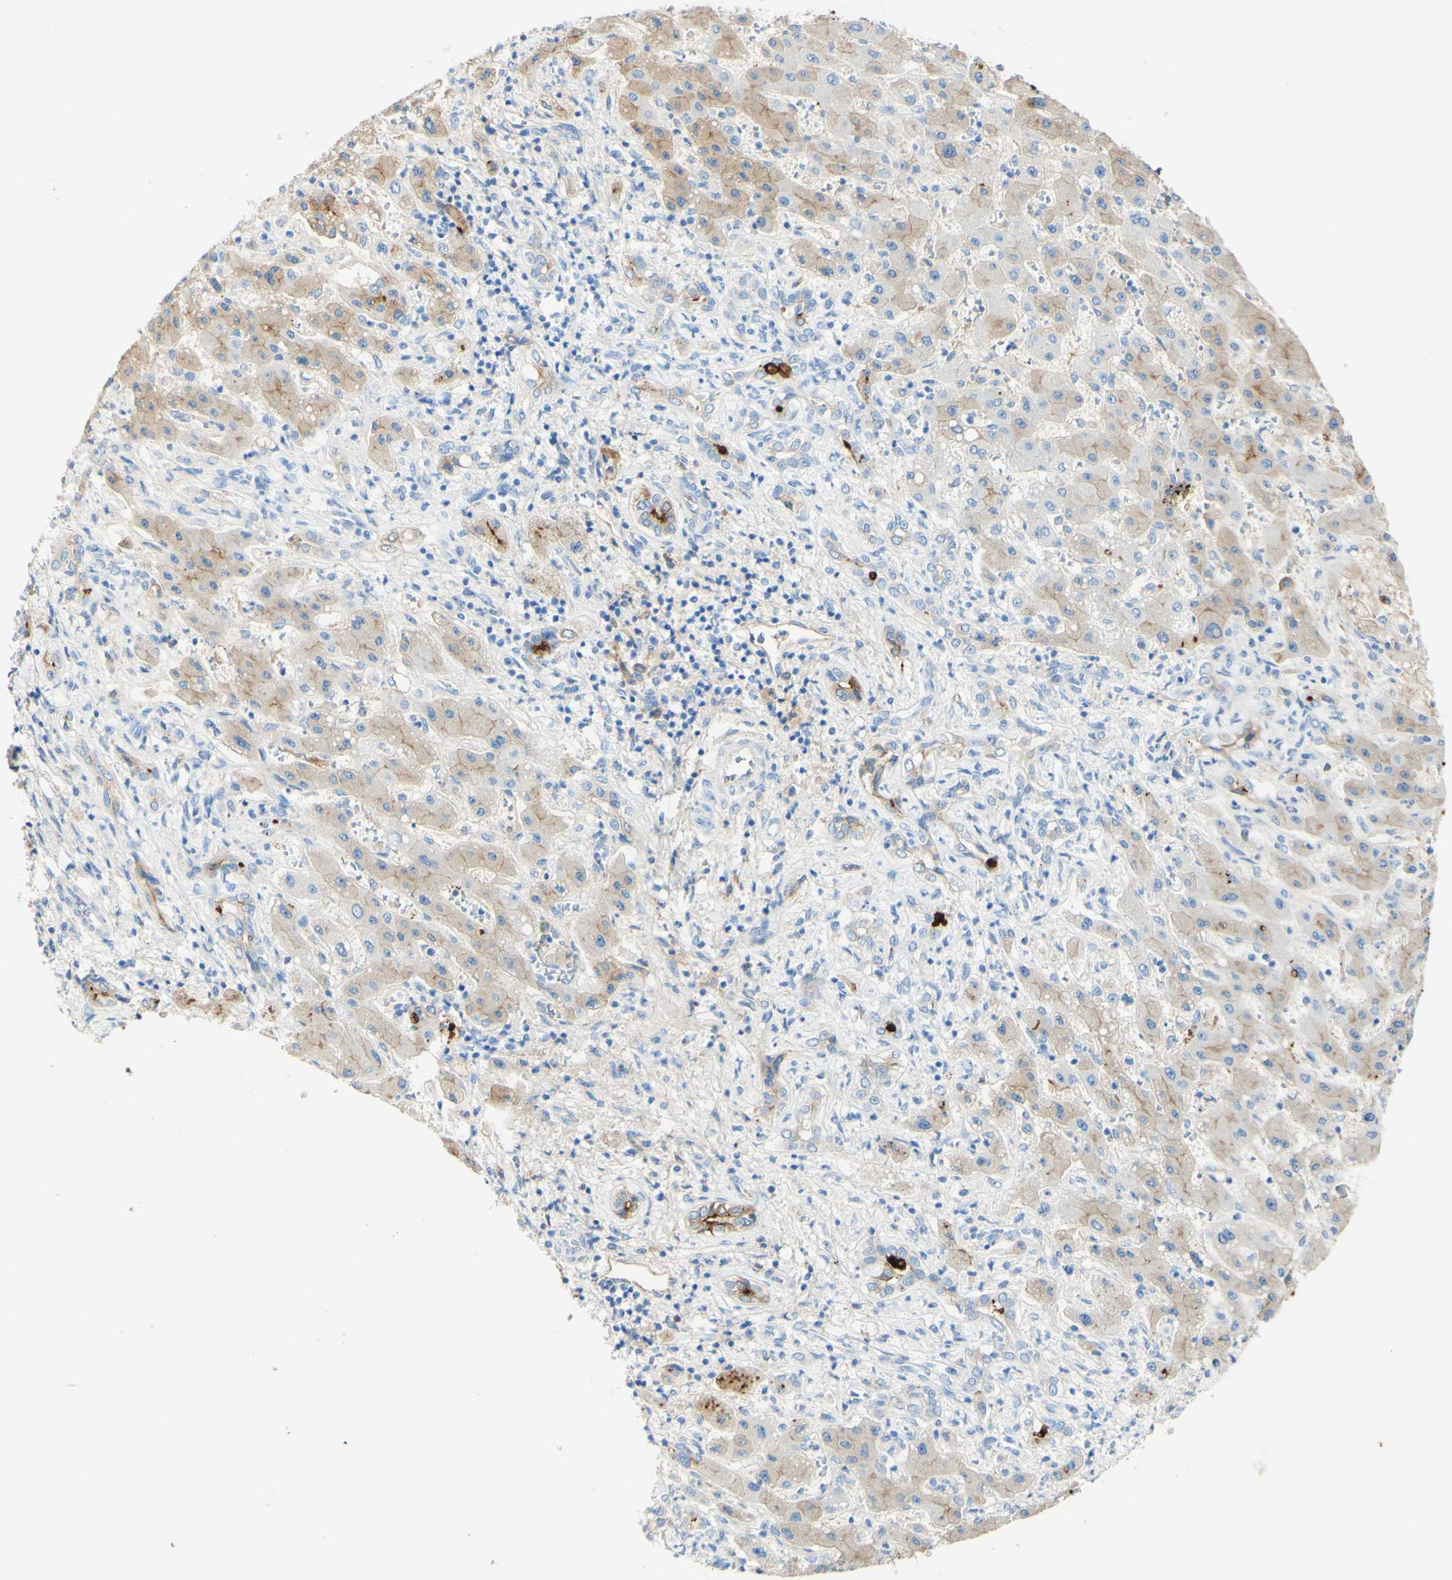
{"staining": {"intensity": "weak", "quantity": "25%-75%", "location": "cytoplasmic/membranous"}, "tissue": "liver cancer", "cell_type": "Tumor cells", "image_type": "cancer", "snomed": [{"axis": "morphology", "description": "Cholangiocarcinoma"}, {"axis": "topography", "description": "Liver"}], "caption": "A low amount of weak cytoplasmic/membranous expression is seen in approximately 25%-75% of tumor cells in cholangiocarcinoma (liver) tissue. The staining was performed using DAB, with brown indicating positive protein expression. Nuclei are stained blue with hematoxylin.", "gene": "PIGR", "patient": {"sex": "male", "age": 50}}